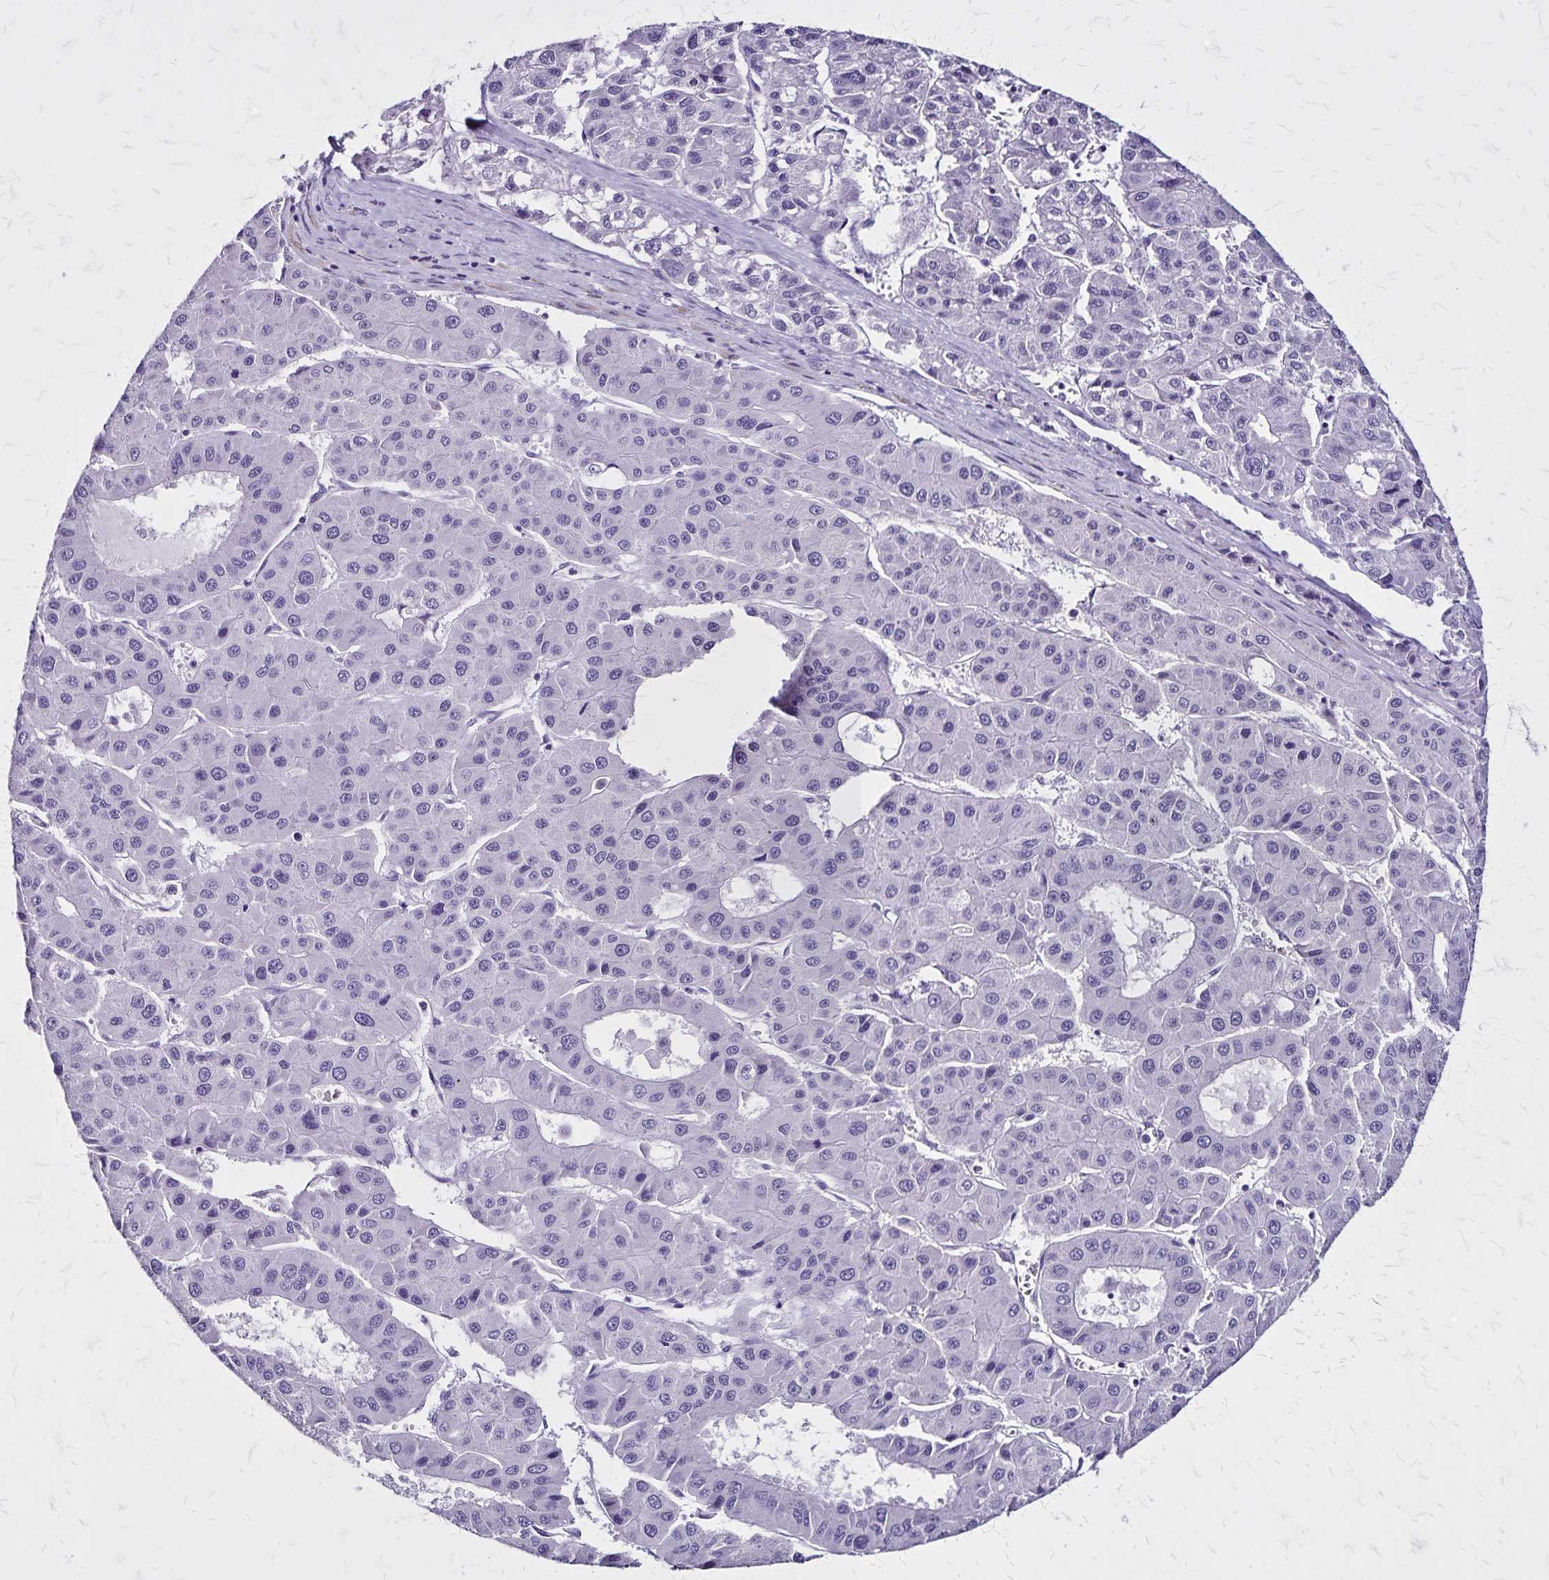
{"staining": {"intensity": "negative", "quantity": "none", "location": "none"}, "tissue": "liver cancer", "cell_type": "Tumor cells", "image_type": "cancer", "snomed": [{"axis": "morphology", "description": "Carcinoma, Hepatocellular, NOS"}, {"axis": "topography", "description": "Liver"}], "caption": "Immunohistochemical staining of liver cancer displays no significant positivity in tumor cells.", "gene": "KRT2", "patient": {"sex": "male", "age": 73}}